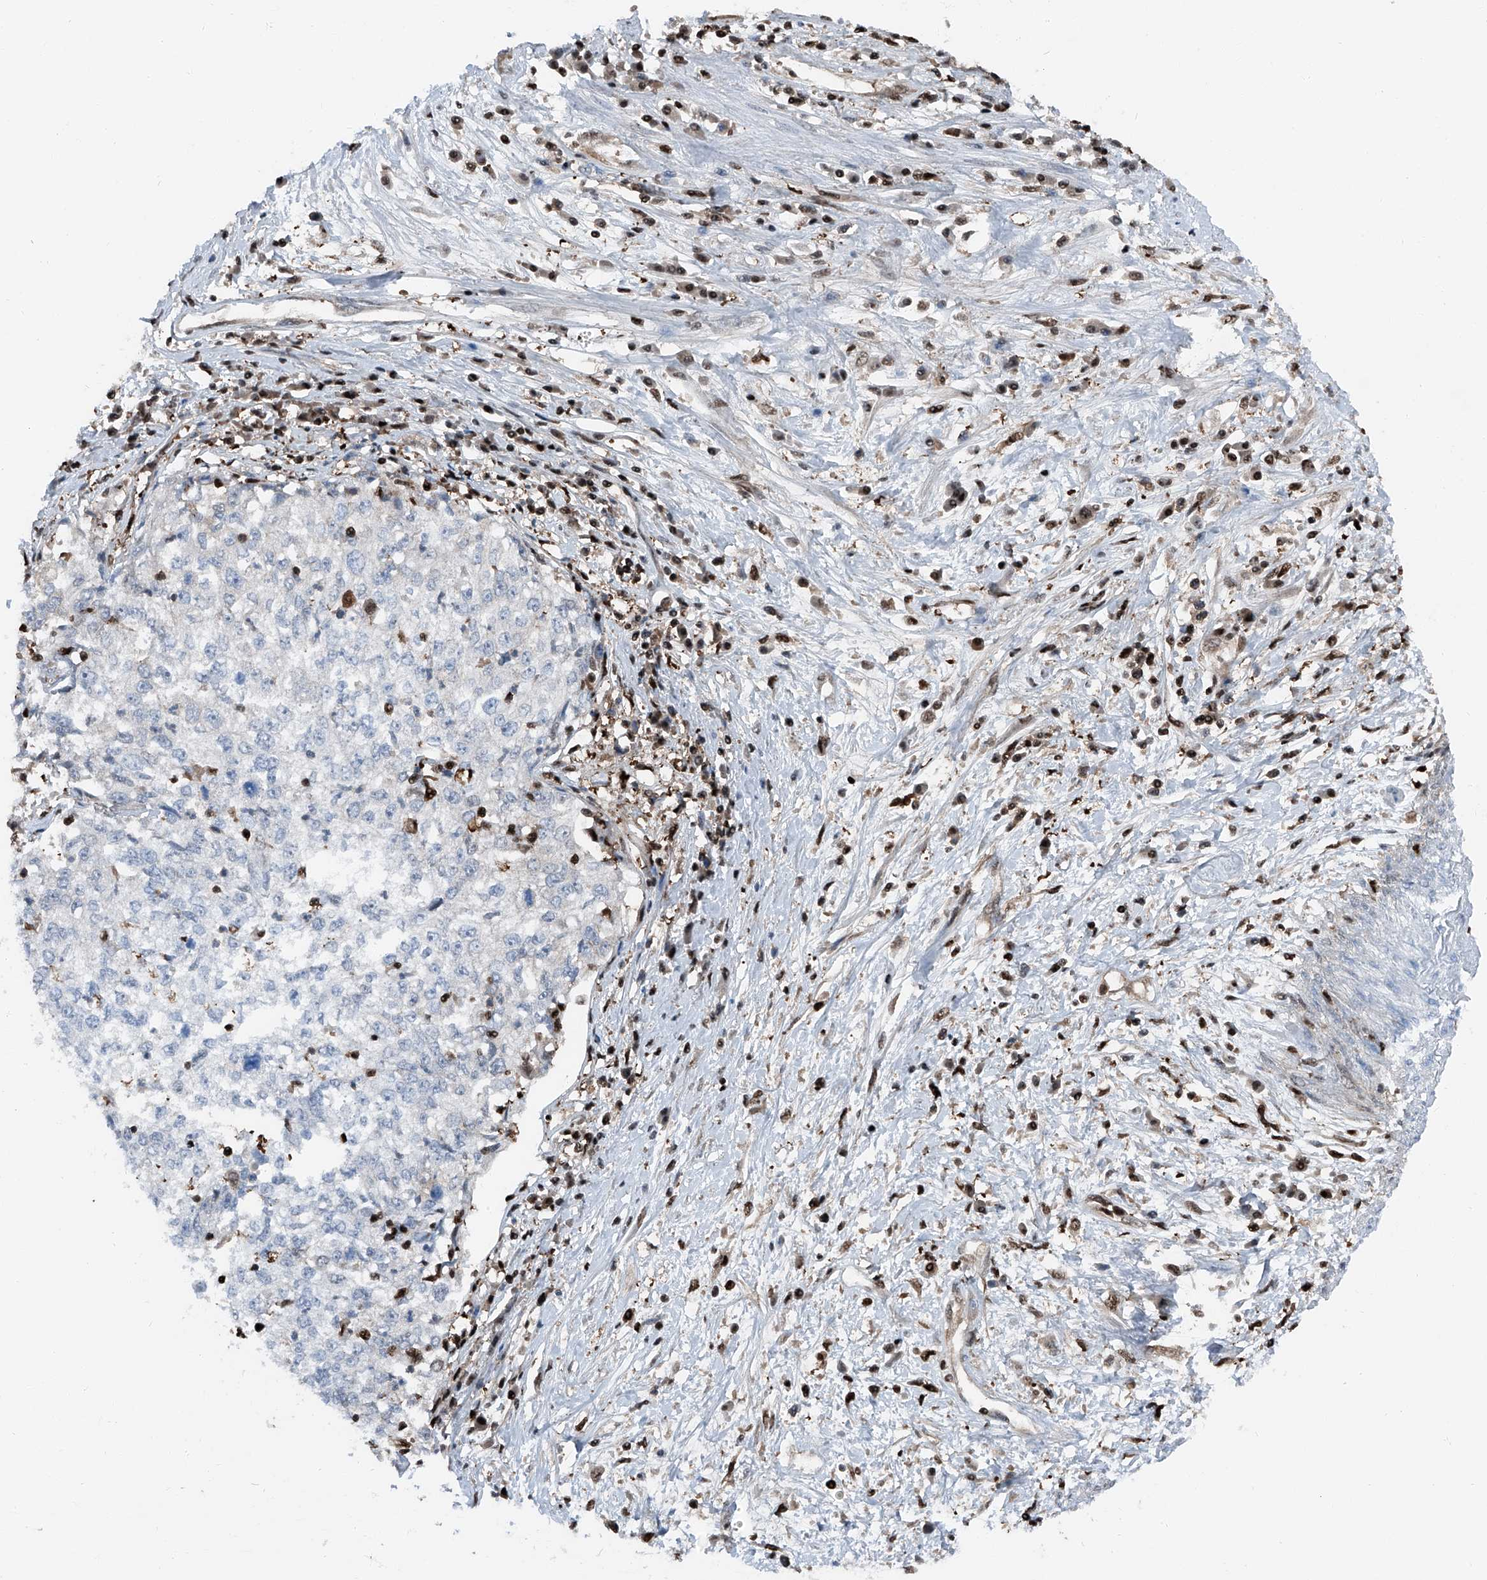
{"staining": {"intensity": "negative", "quantity": "none", "location": "none"}, "tissue": "cervical cancer", "cell_type": "Tumor cells", "image_type": "cancer", "snomed": [{"axis": "morphology", "description": "Squamous cell carcinoma, NOS"}, {"axis": "topography", "description": "Cervix"}], "caption": "Photomicrograph shows no protein positivity in tumor cells of cervical squamous cell carcinoma tissue. The staining is performed using DAB (3,3'-diaminobenzidine) brown chromogen with nuclei counter-stained in using hematoxylin.", "gene": "PSMB10", "patient": {"sex": "female", "age": 57}}